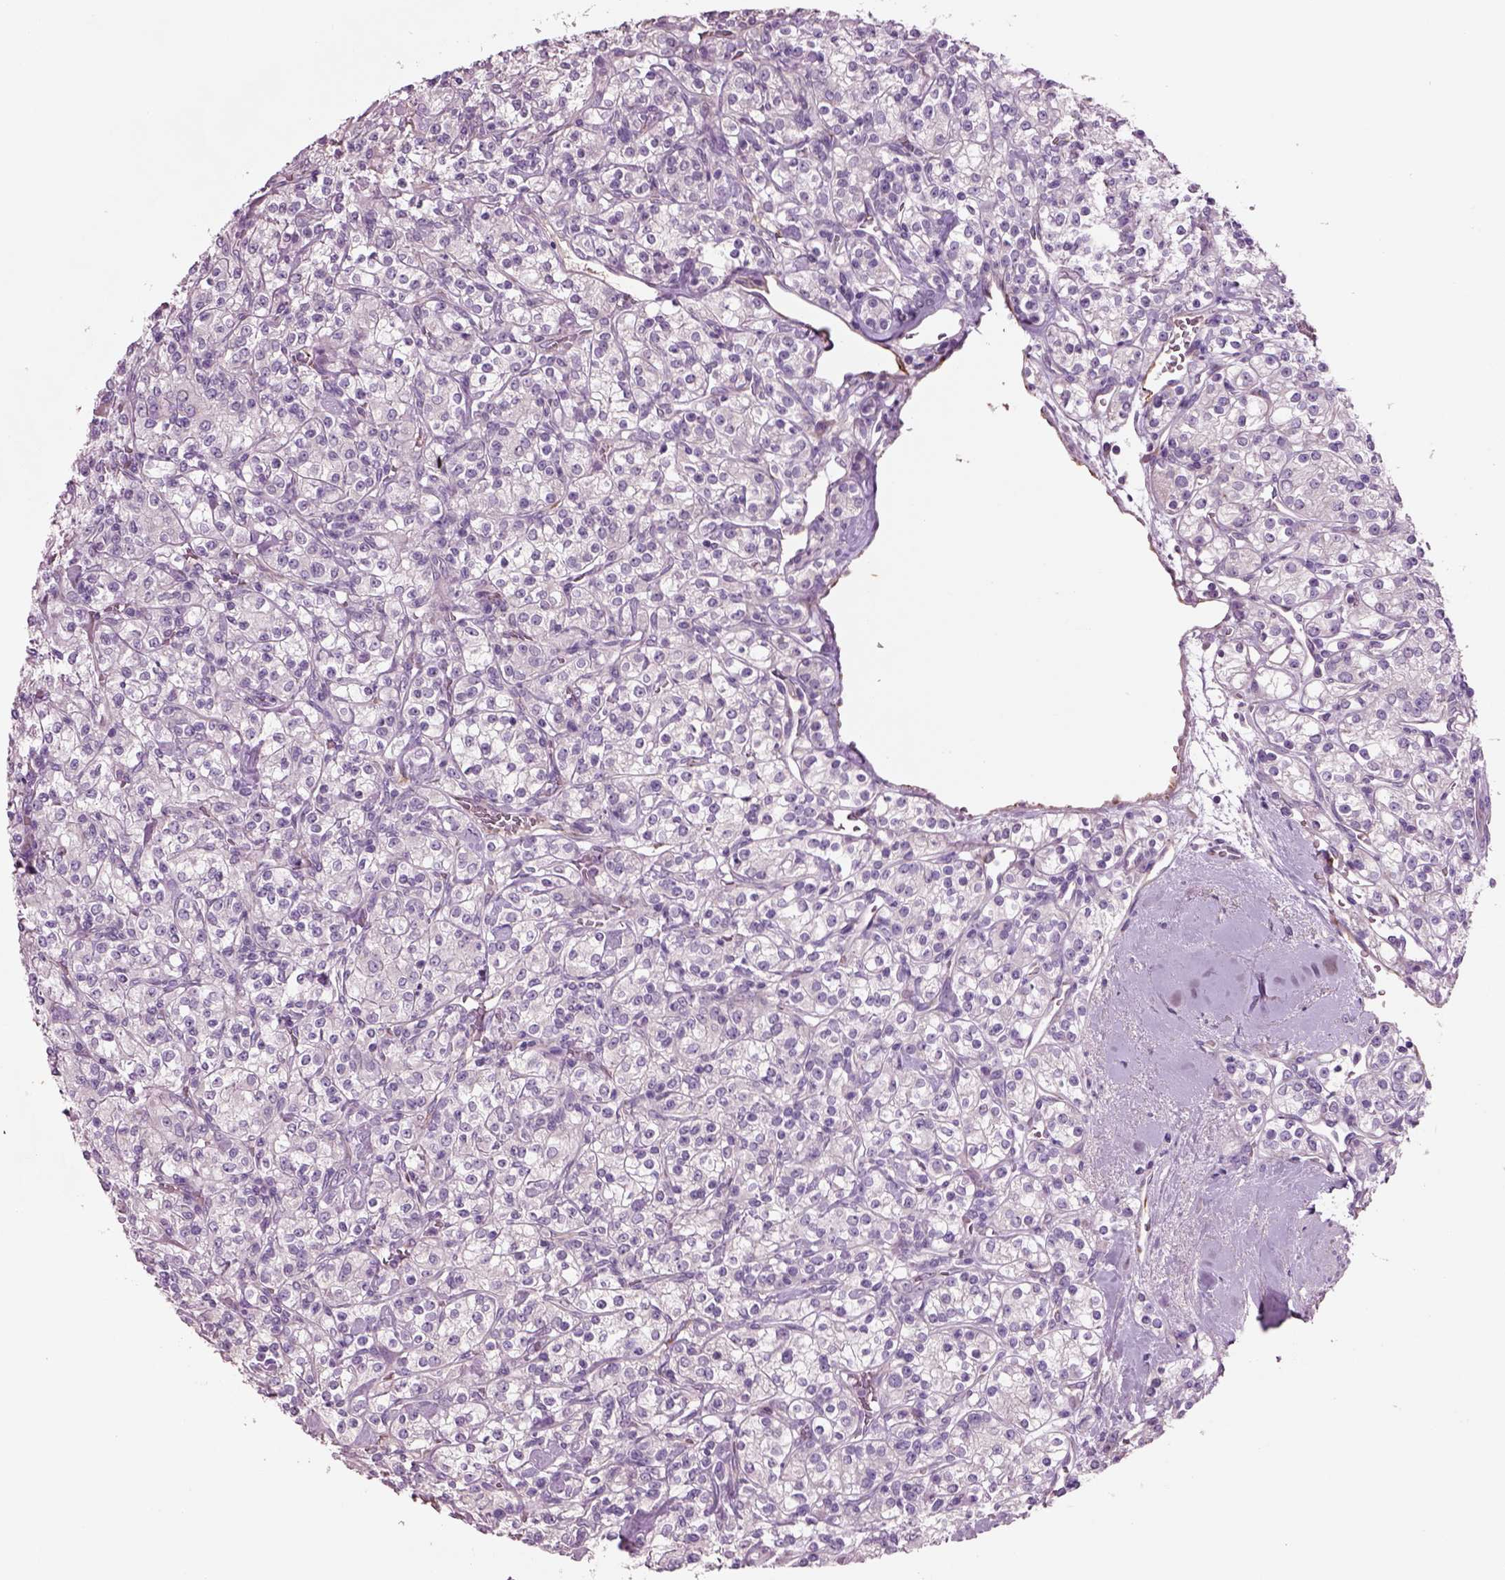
{"staining": {"intensity": "negative", "quantity": "none", "location": "none"}, "tissue": "renal cancer", "cell_type": "Tumor cells", "image_type": "cancer", "snomed": [{"axis": "morphology", "description": "Adenocarcinoma, NOS"}, {"axis": "topography", "description": "Kidney"}], "caption": "Immunohistochemistry (IHC) of renal cancer (adenocarcinoma) reveals no positivity in tumor cells.", "gene": "PLPP7", "patient": {"sex": "male", "age": 77}}